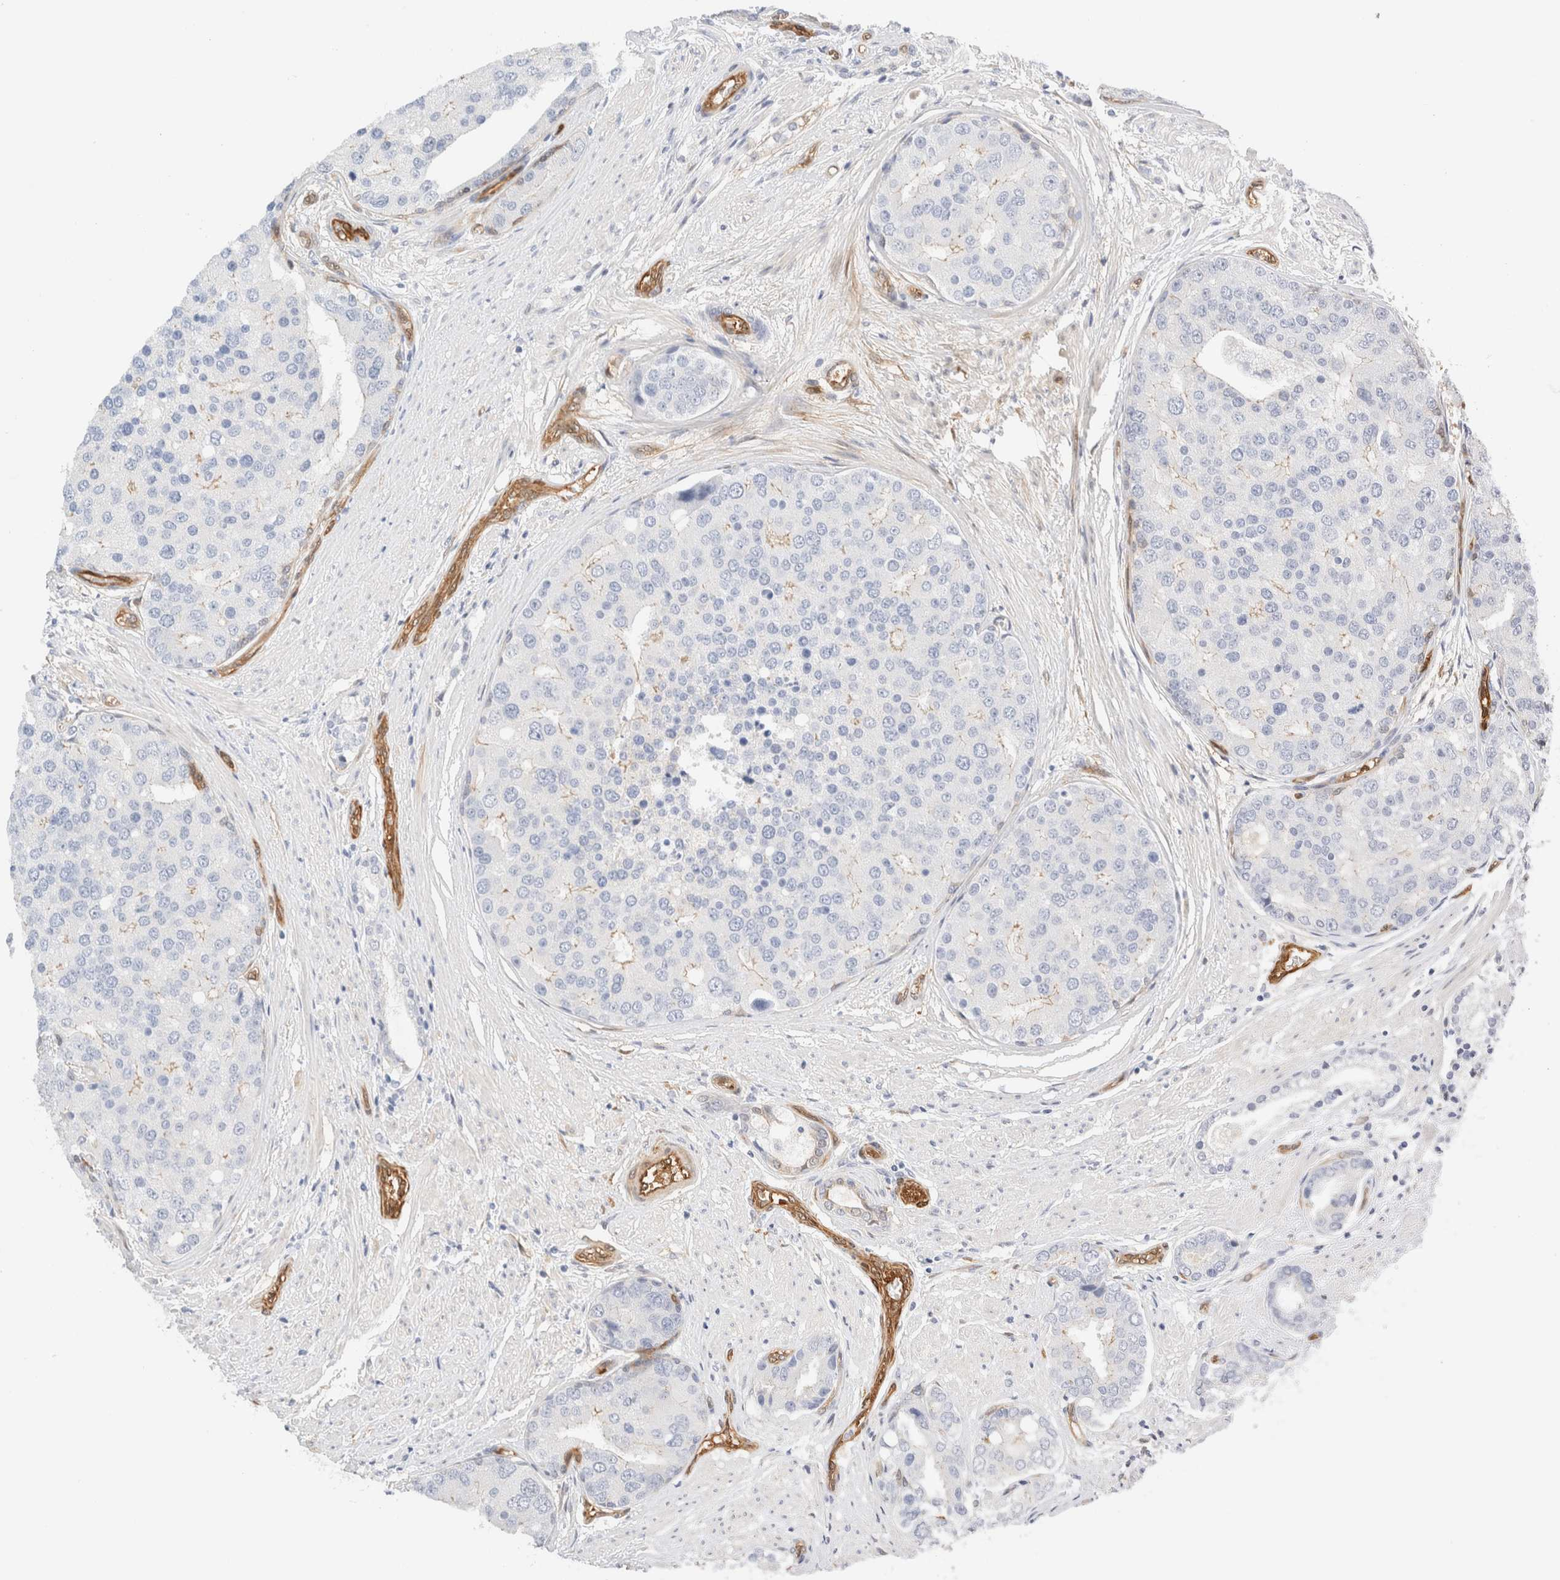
{"staining": {"intensity": "weak", "quantity": "<25%", "location": "cytoplasmic/membranous"}, "tissue": "prostate cancer", "cell_type": "Tumor cells", "image_type": "cancer", "snomed": [{"axis": "morphology", "description": "Adenocarcinoma, High grade"}, {"axis": "topography", "description": "Prostate"}], "caption": "Immunohistochemistry micrograph of neoplastic tissue: human prostate cancer stained with DAB displays no significant protein expression in tumor cells. (Brightfield microscopy of DAB immunohistochemistry (IHC) at high magnification).", "gene": "LMCD1", "patient": {"sex": "male", "age": 50}}